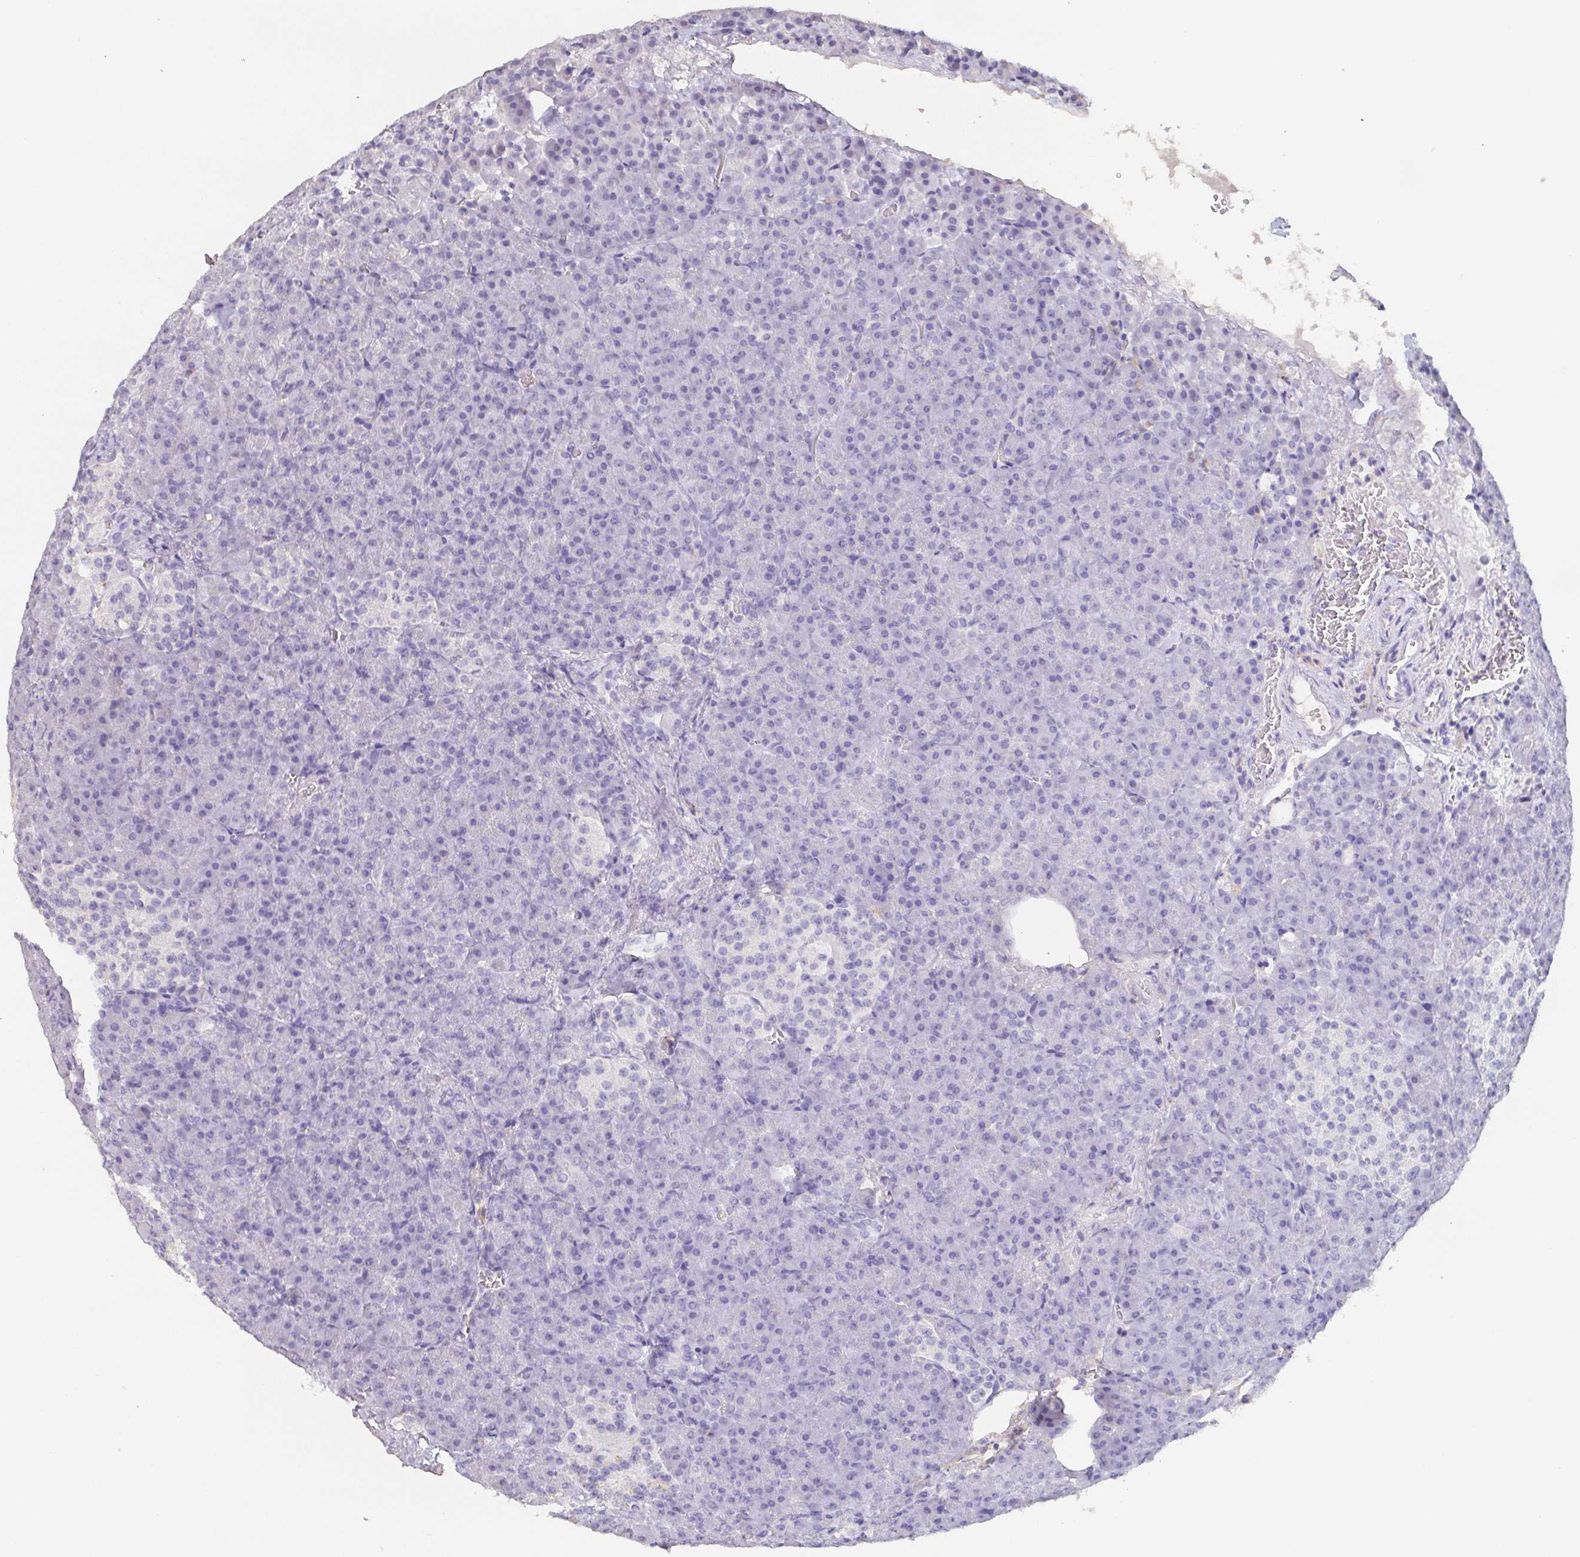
{"staining": {"intensity": "negative", "quantity": "none", "location": "none"}, "tissue": "pancreas", "cell_type": "Exocrine glandular cells", "image_type": "normal", "snomed": [{"axis": "morphology", "description": "Normal tissue, NOS"}, {"axis": "topography", "description": "Pancreas"}], "caption": "High magnification brightfield microscopy of unremarkable pancreas stained with DAB (brown) and counterstained with hematoxylin (blue): exocrine glandular cells show no significant positivity. (DAB (3,3'-diaminobenzidine) IHC, high magnification).", "gene": "BPIFA2", "patient": {"sex": "female", "age": 74}}